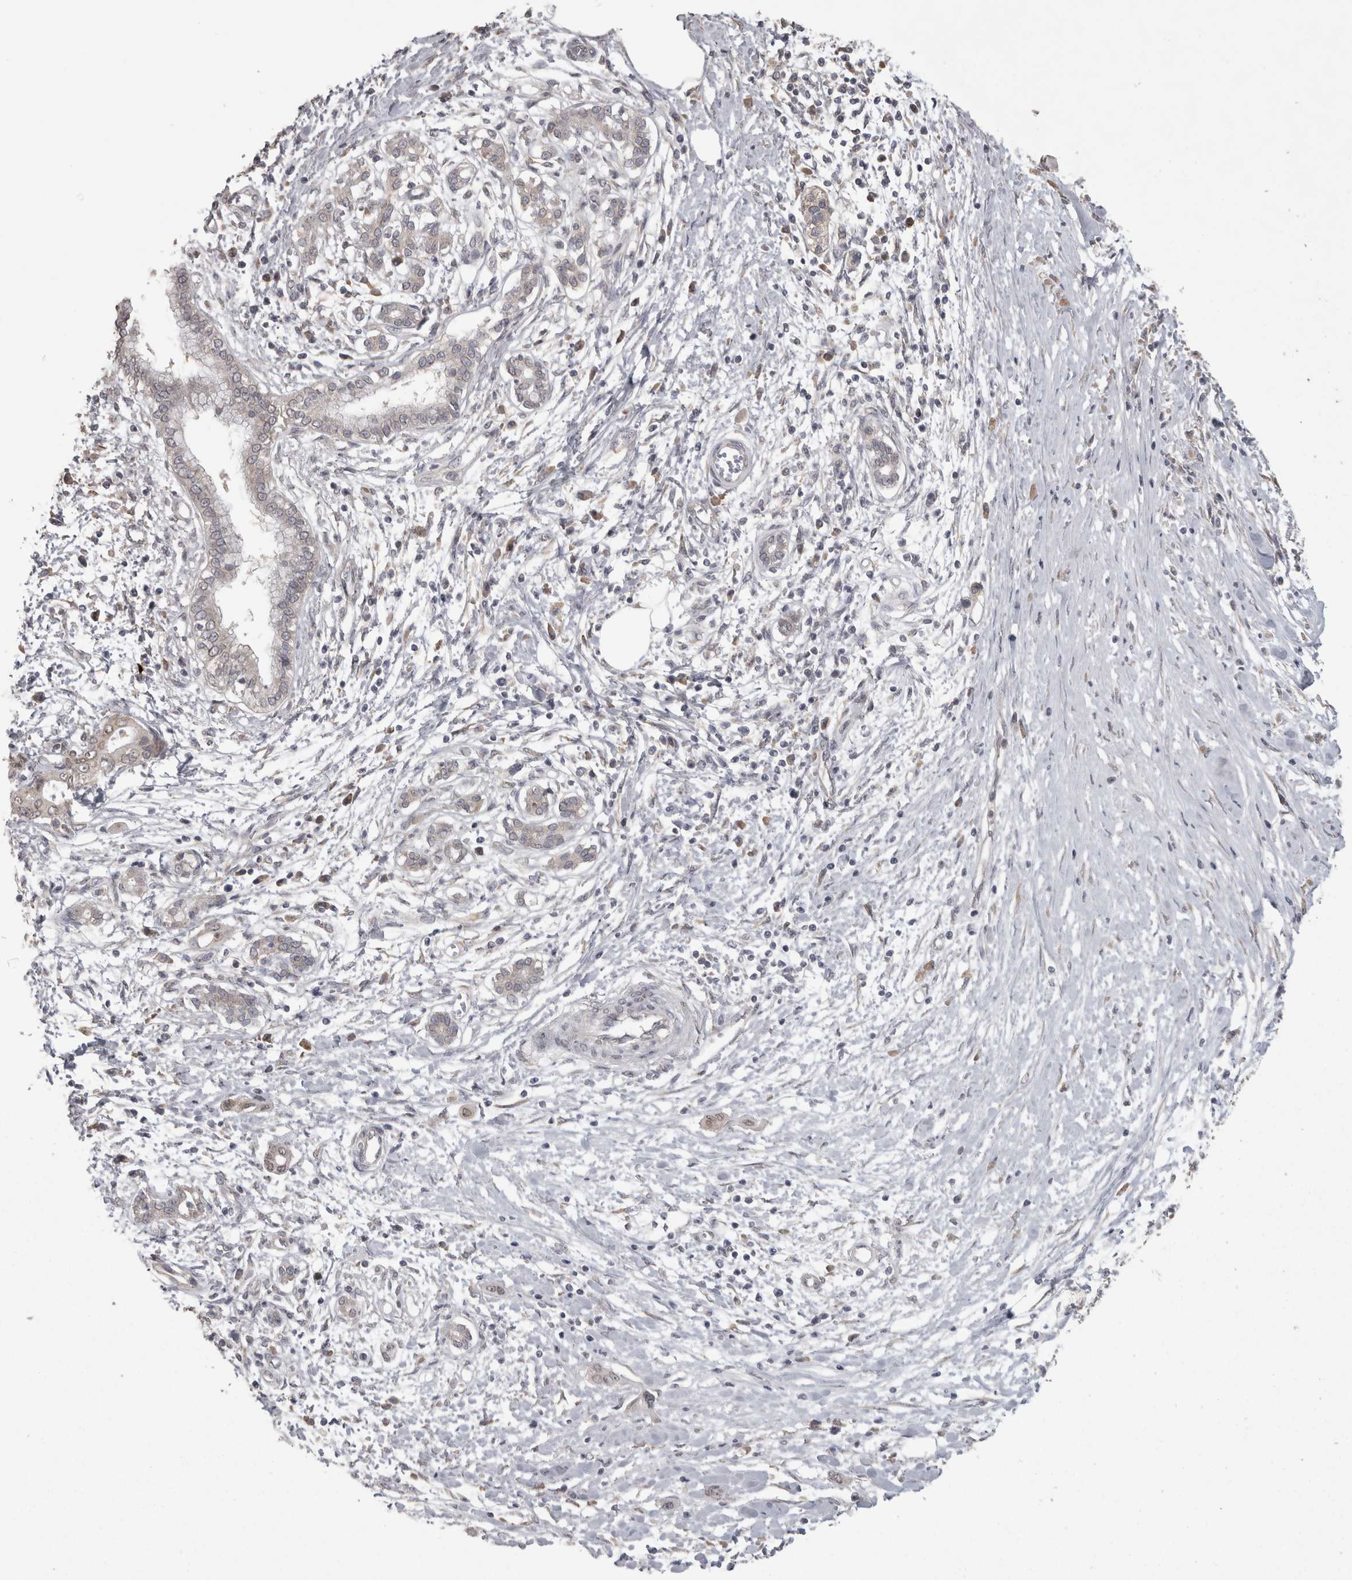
{"staining": {"intensity": "weak", "quantity": "<25%", "location": "cytoplasmic/membranous"}, "tissue": "pancreatic cancer", "cell_type": "Tumor cells", "image_type": "cancer", "snomed": [{"axis": "morphology", "description": "Adenocarcinoma, NOS"}, {"axis": "topography", "description": "Pancreas"}], "caption": "DAB (3,3'-diaminobenzidine) immunohistochemical staining of human pancreatic adenocarcinoma shows no significant staining in tumor cells.", "gene": "RAB29", "patient": {"sex": "male", "age": 58}}